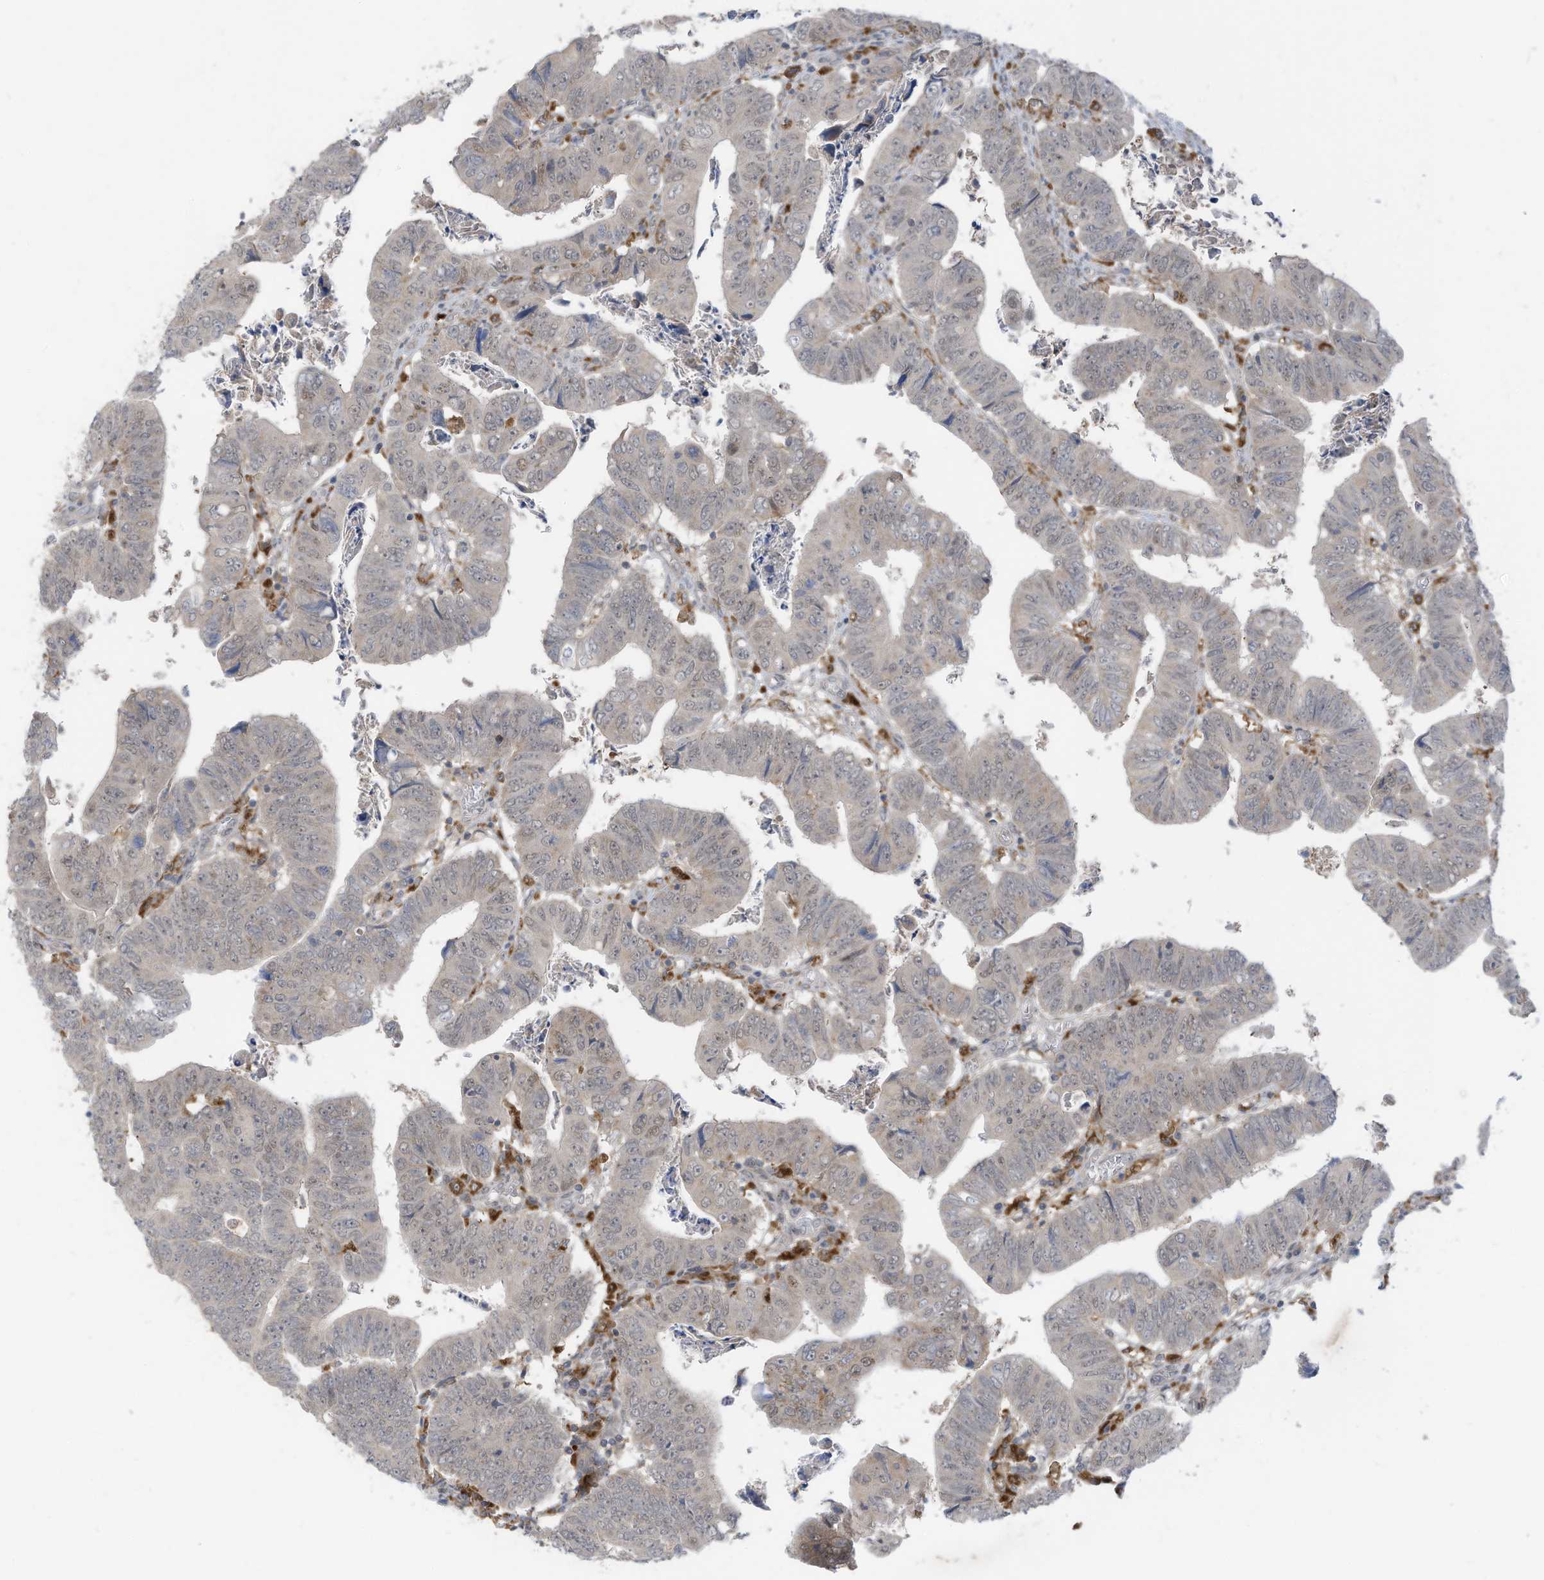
{"staining": {"intensity": "weak", "quantity": ">75%", "location": "cytoplasmic/membranous,nuclear"}, "tissue": "colorectal cancer", "cell_type": "Tumor cells", "image_type": "cancer", "snomed": [{"axis": "morphology", "description": "Normal tissue, NOS"}, {"axis": "morphology", "description": "Adenocarcinoma, NOS"}, {"axis": "topography", "description": "Rectum"}], "caption": "The histopathology image exhibits a brown stain indicating the presence of a protein in the cytoplasmic/membranous and nuclear of tumor cells in adenocarcinoma (colorectal). The protein of interest is shown in brown color, while the nuclei are stained blue.", "gene": "DZIP3", "patient": {"sex": "female", "age": 65}}